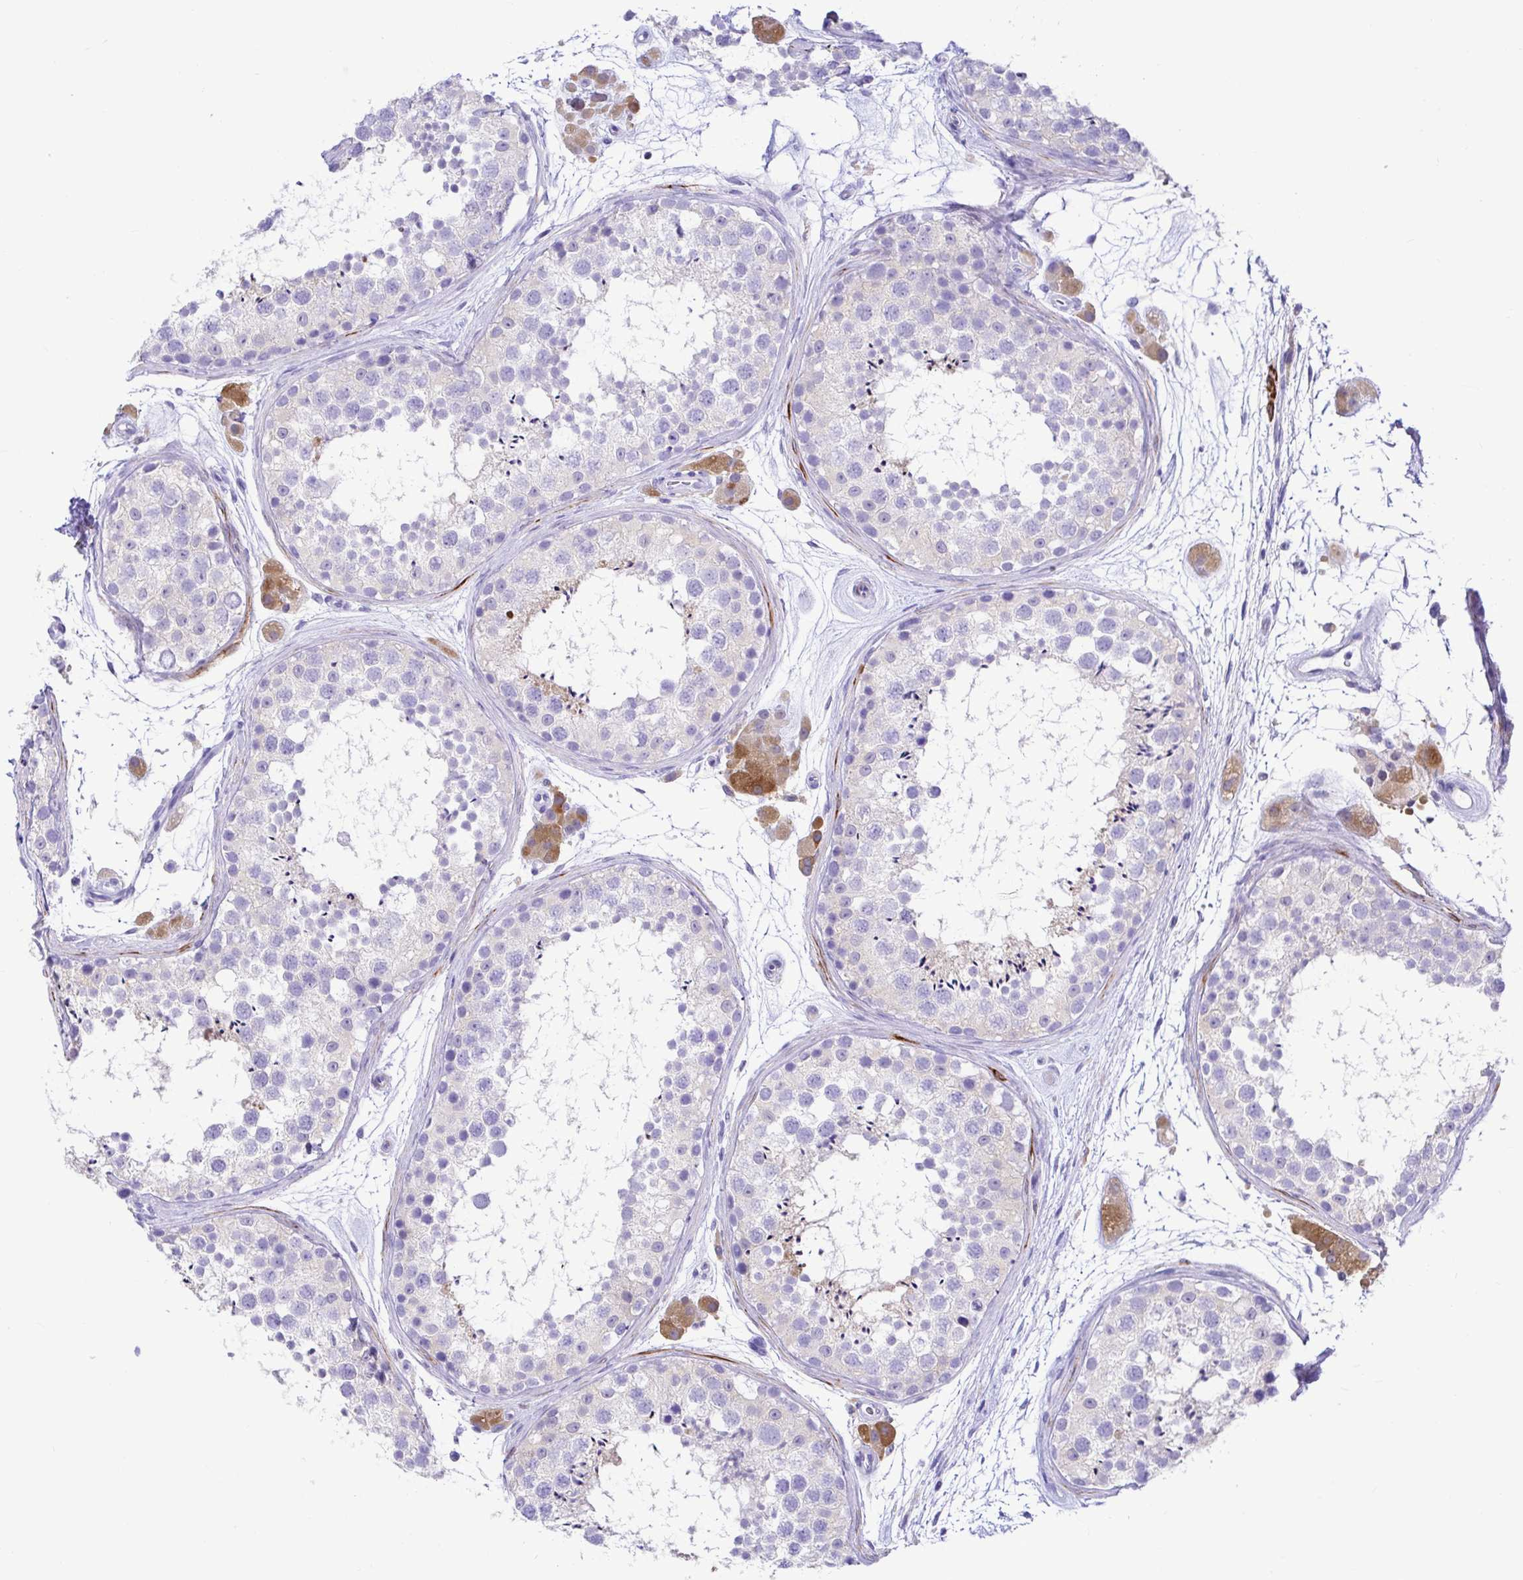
{"staining": {"intensity": "negative", "quantity": "none", "location": "none"}, "tissue": "testis", "cell_type": "Cells in seminiferous ducts", "image_type": "normal", "snomed": [{"axis": "morphology", "description": "Normal tissue, NOS"}, {"axis": "topography", "description": "Testis"}], "caption": "Image shows no protein positivity in cells in seminiferous ducts of normal testis.", "gene": "BACE2", "patient": {"sex": "male", "age": 41}}